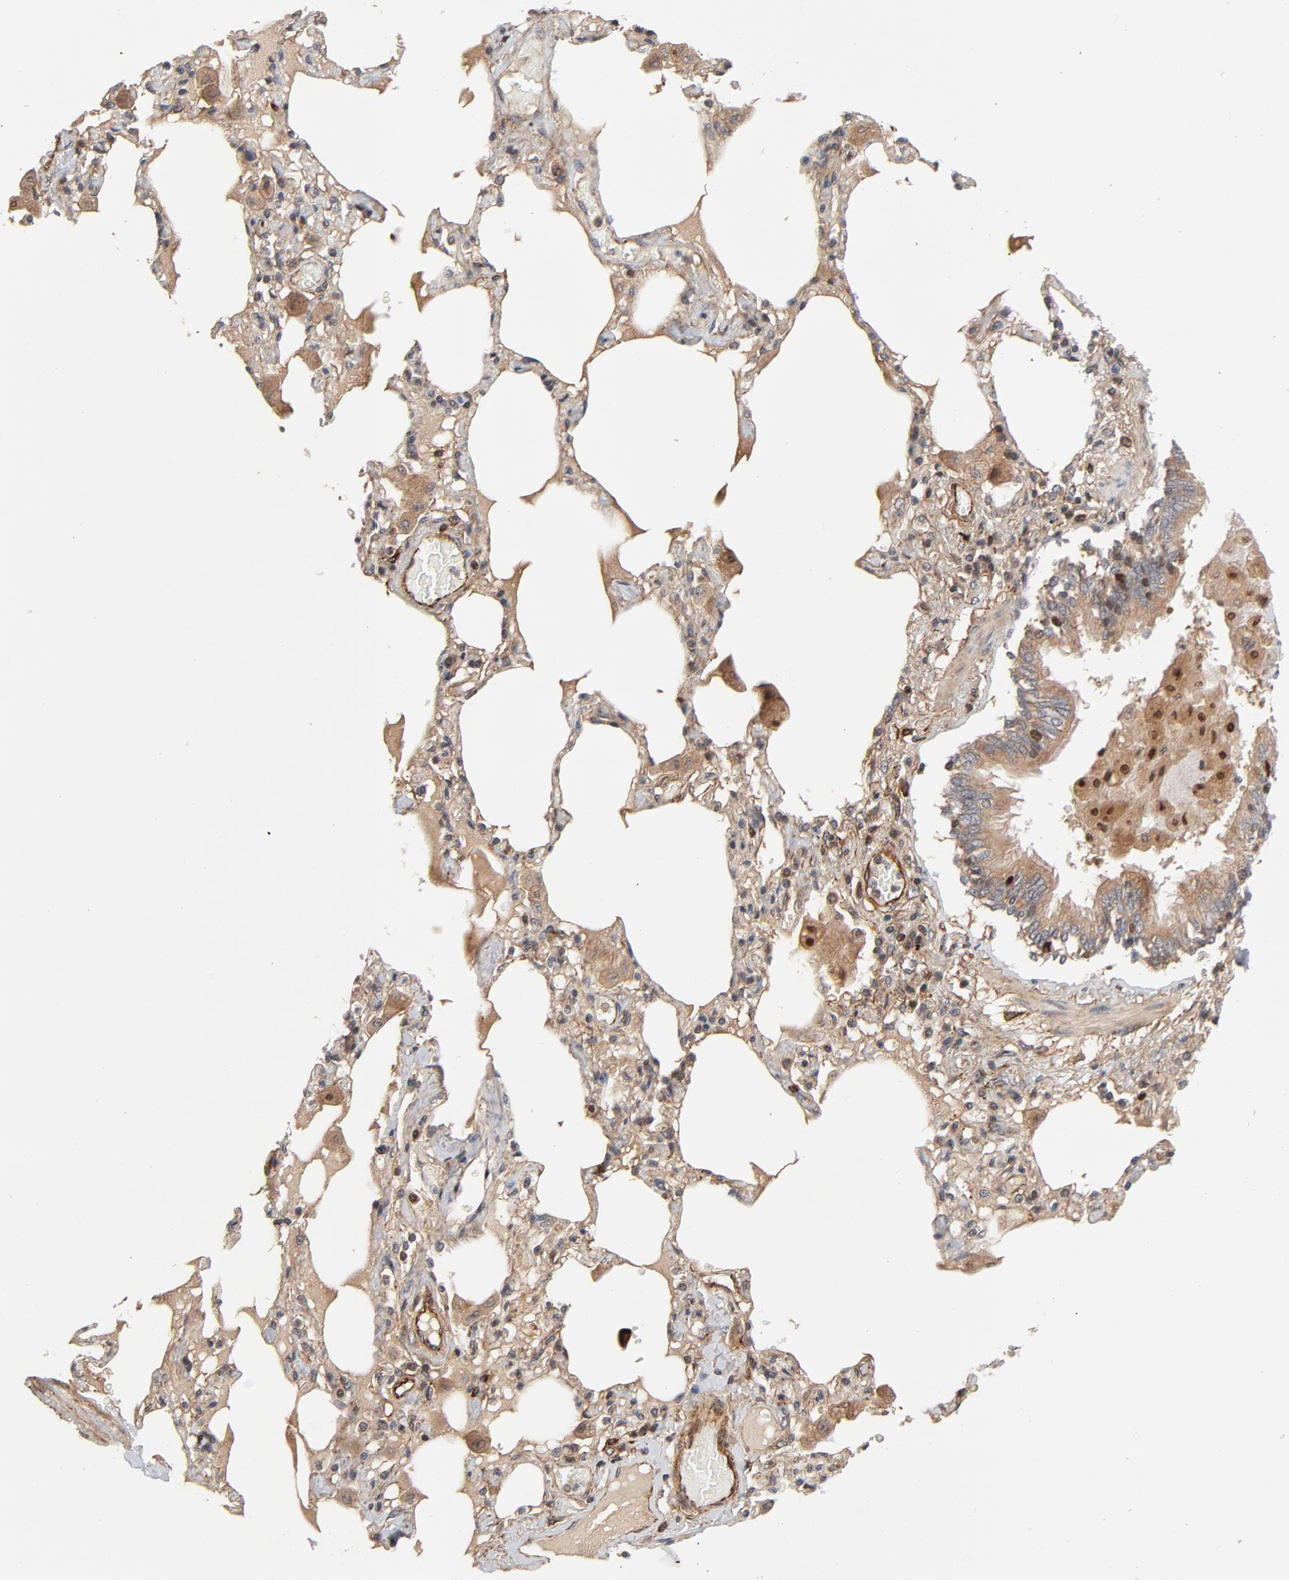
{"staining": {"intensity": "moderate", "quantity": ">75%", "location": "cytoplasmic/membranous"}, "tissue": "bronchus", "cell_type": "Respiratory epithelial cells", "image_type": "normal", "snomed": [{"axis": "morphology", "description": "Normal tissue, NOS"}, {"axis": "morphology", "description": "Squamous cell carcinoma, NOS"}, {"axis": "topography", "description": "Bronchus"}, {"axis": "topography", "description": "Lung"}], "caption": "A medium amount of moderate cytoplasmic/membranous staining is identified in approximately >75% of respiratory epithelial cells in normal bronchus. The staining was performed using DAB (3,3'-diaminobenzidine) to visualize the protein expression in brown, while the nuclei were stained in blue with hematoxylin (Magnification: 20x).", "gene": "DNAAF2", "patient": {"sex": "female", "age": 47}}